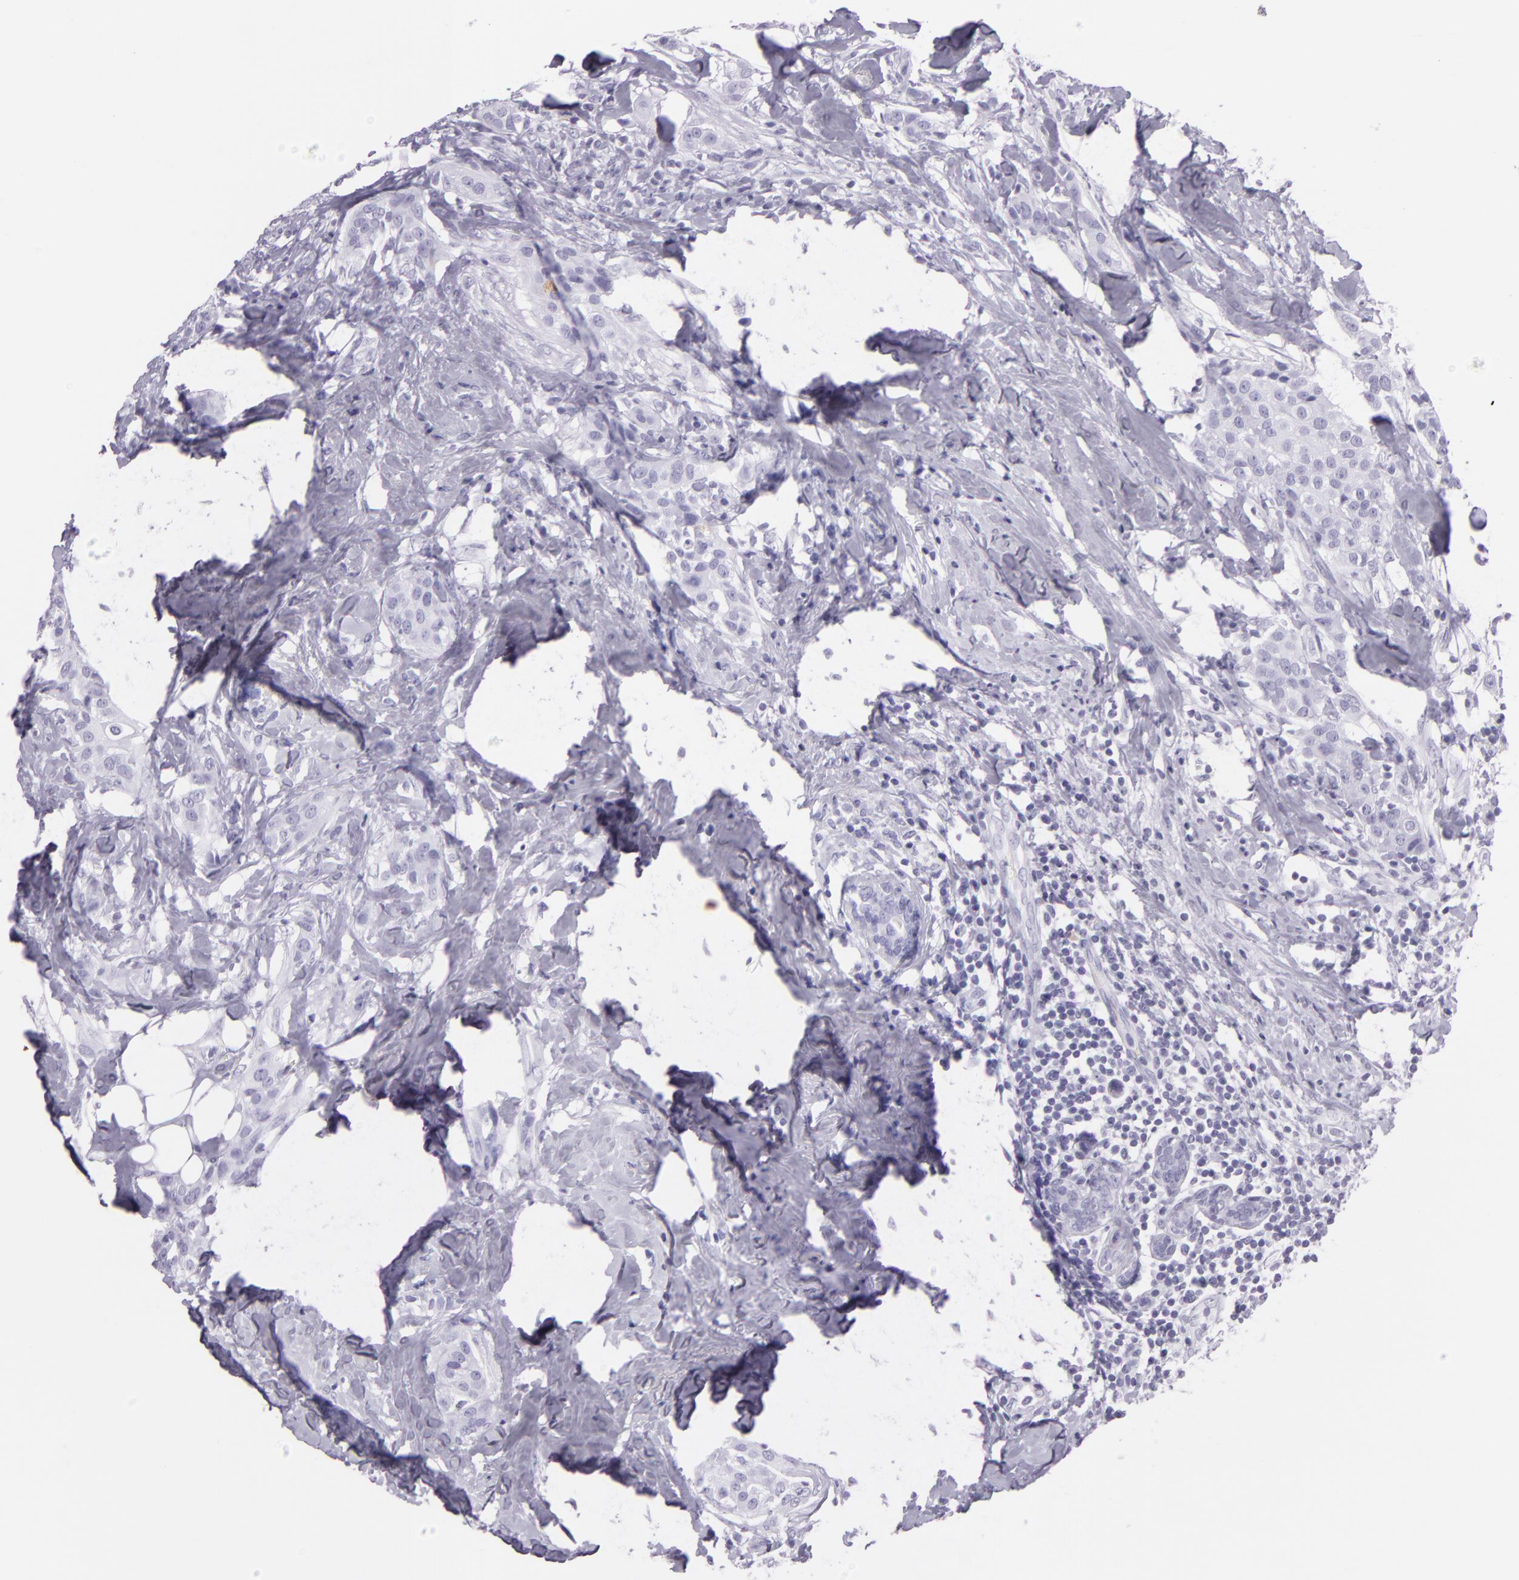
{"staining": {"intensity": "negative", "quantity": "none", "location": "none"}, "tissue": "breast cancer", "cell_type": "Tumor cells", "image_type": "cancer", "snomed": [{"axis": "morphology", "description": "Duct carcinoma"}, {"axis": "topography", "description": "Breast"}], "caption": "This is an immunohistochemistry (IHC) histopathology image of breast infiltrating ductal carcinoma. There is no staining in tumor cells.", "gene": "MUC6", "patient": {"sex": "female", "age": 45}}